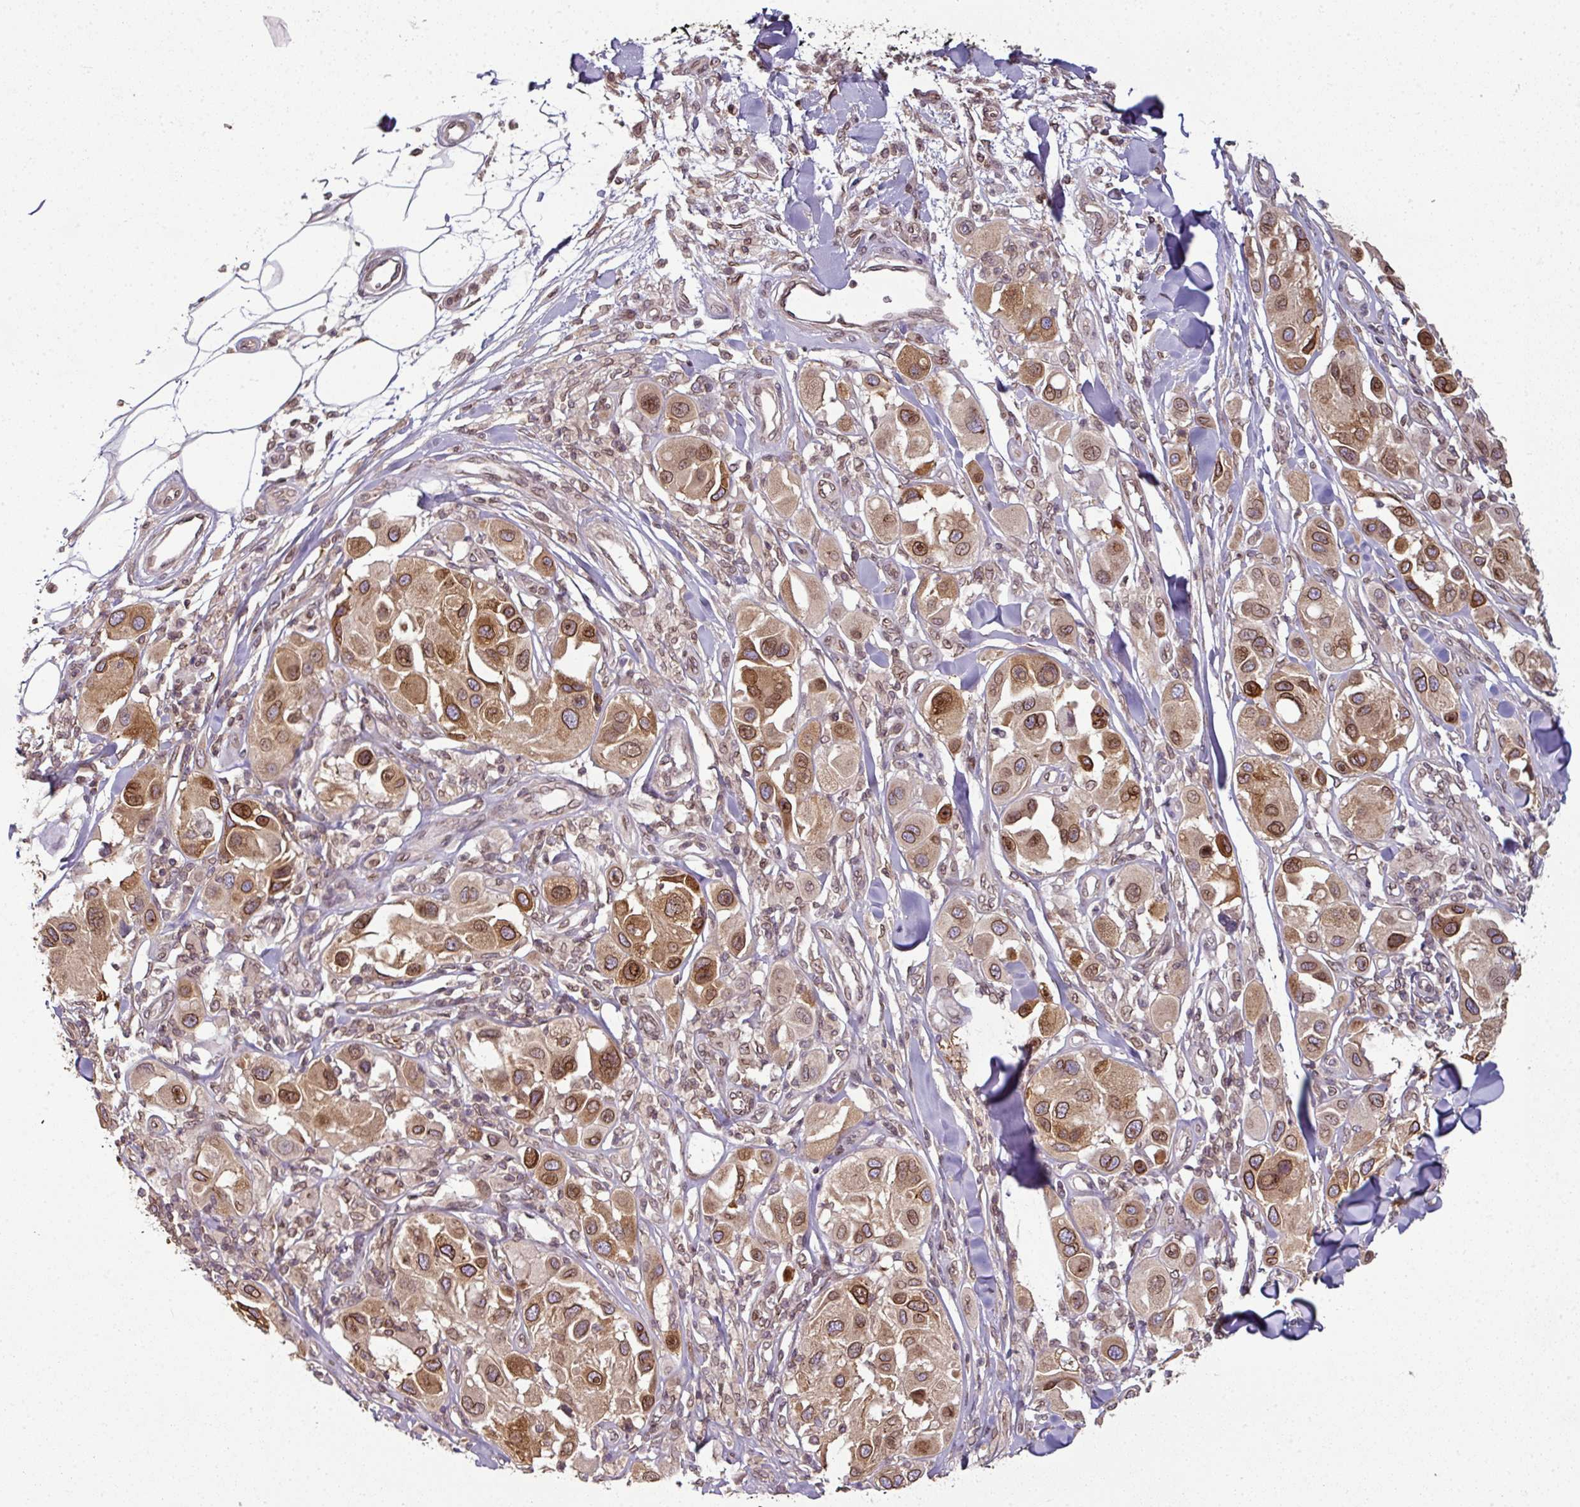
{"staining": {"intensity": "moderate", "quantity": ">75%", "location": "cytoplasmic/membranous,nuclear"}, "tissue": "melanoma", "cell_type": "Tumor cells", "image_type": "cancer", "snomed": [{"axis": "morphology", "description": "Malignant melanoma, Metastatic site"}, {"axis": "topography", "description": "Skin"}], "caption": "A histopathology image showing moderate cytoplasmic/membranous and nuclear staining in approximately >75% of tumor cells in malignant melanoma (metastatic site), as visualized by brown immunohistochemical staining.", "gene": "RANGAP1", "patient": {"sex": "male", "age": 41}}